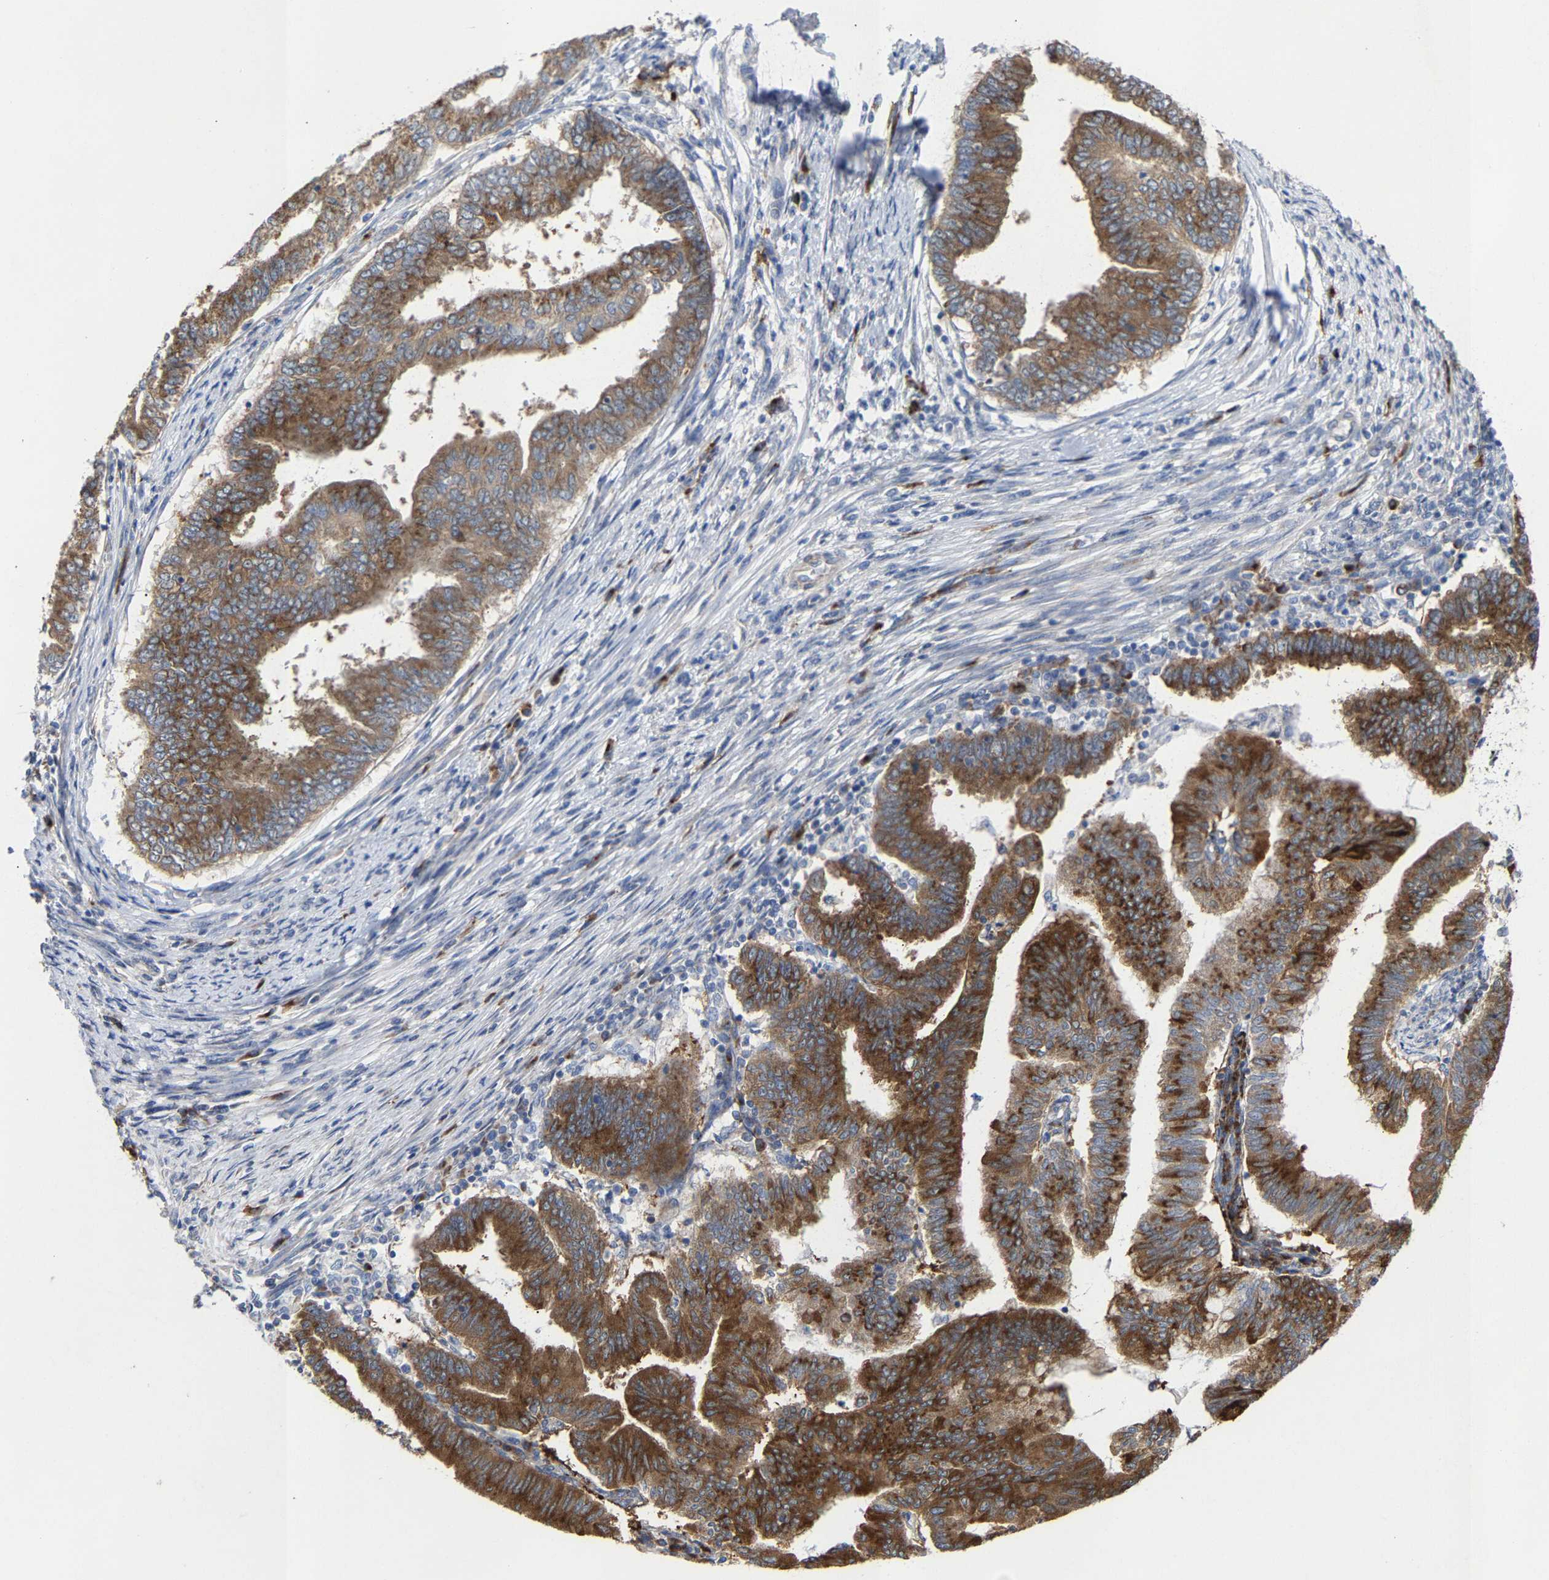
{"staining": {"intensity": "strong", "quantity": ">75%", "location": "cytoplasmic/membranous"}, "tissue": "endometrial cancer", "cell_type": "Tumor cells", "image_type": "cancer", "snomed": [{"axis": "morphology", "description": "Polyp, NOS"}, {"axis": "morphology", "description": "Adenocarcinoma, NOS"}, {"axis": "morphology", "description": "Adenoma, NOS"}, {"axis": "topography", "description": "Endometrium"}], "caption": "This micrograph shows IHC staining of adenoma (endometrial), with high strong cytoplasmic/membranous expression in about >75% of tumor cells.", "gene": "PPP1R15A", "patient": {"sex": "female", "age": 79}}